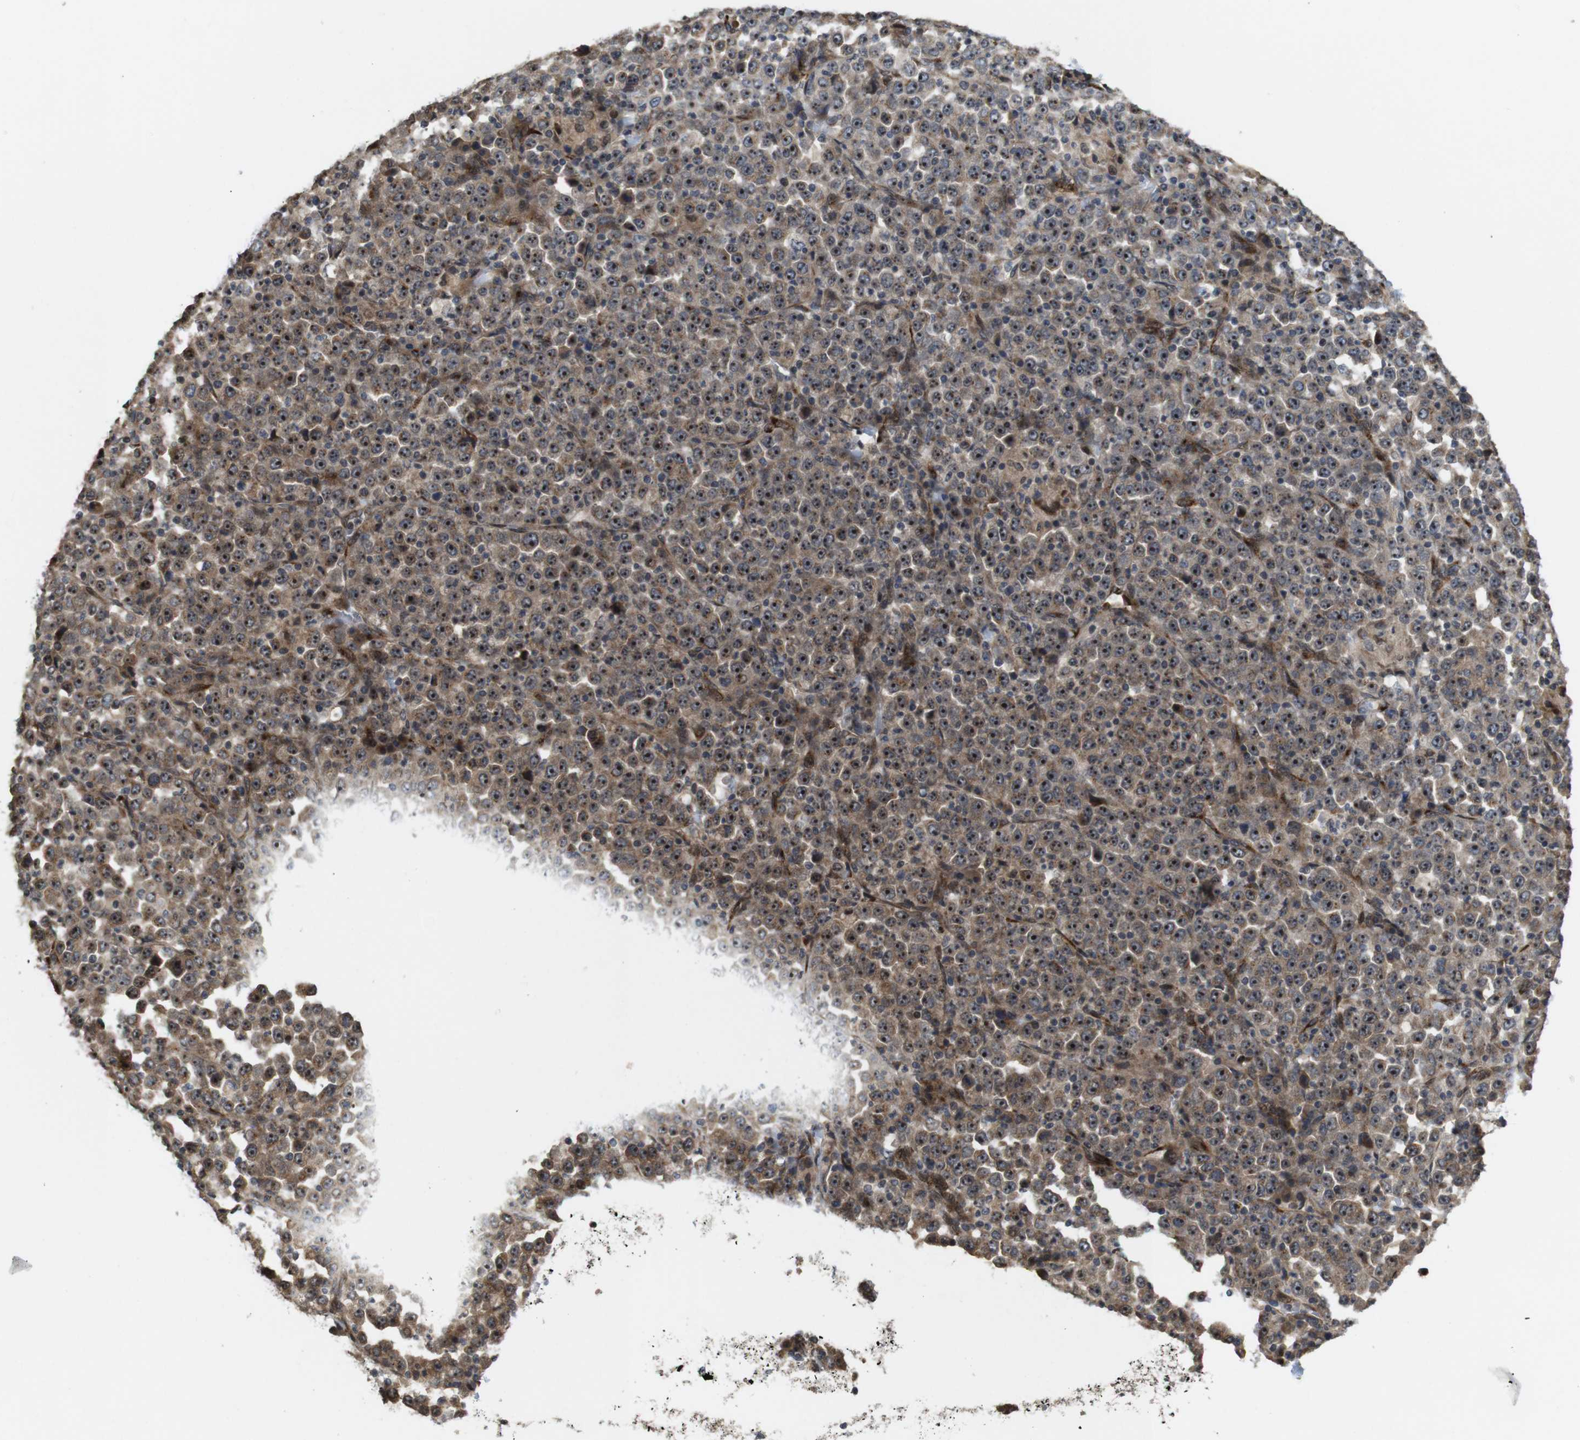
{"staining": {"intensity": "moderate", "quantity": ">75%", "location": "cytoplasmic/membranous,nuclear"}, "tissue": "stomach cancer", "cell_type": "Tumor cells", "image_type": "cancer", "snomed": [{"axis": "morphology", "description": "Normal tissue, NOS"}, {"axis": "morphology", "description": "Adenocarcinoma, NOS"}, {"axis": "topography", "description": "Stomach, upper"}, {"axis": "topography", "description": "Stomach"}], "caption": "Human stomach cancer stained for a protein (brown) demonstrates moderate cytoplasmic/membranous and nuclear positive positivity in about >75% of tumor cells.", "gene": "EFCAB14", "patient": {"sex": "male", "age": 59}}